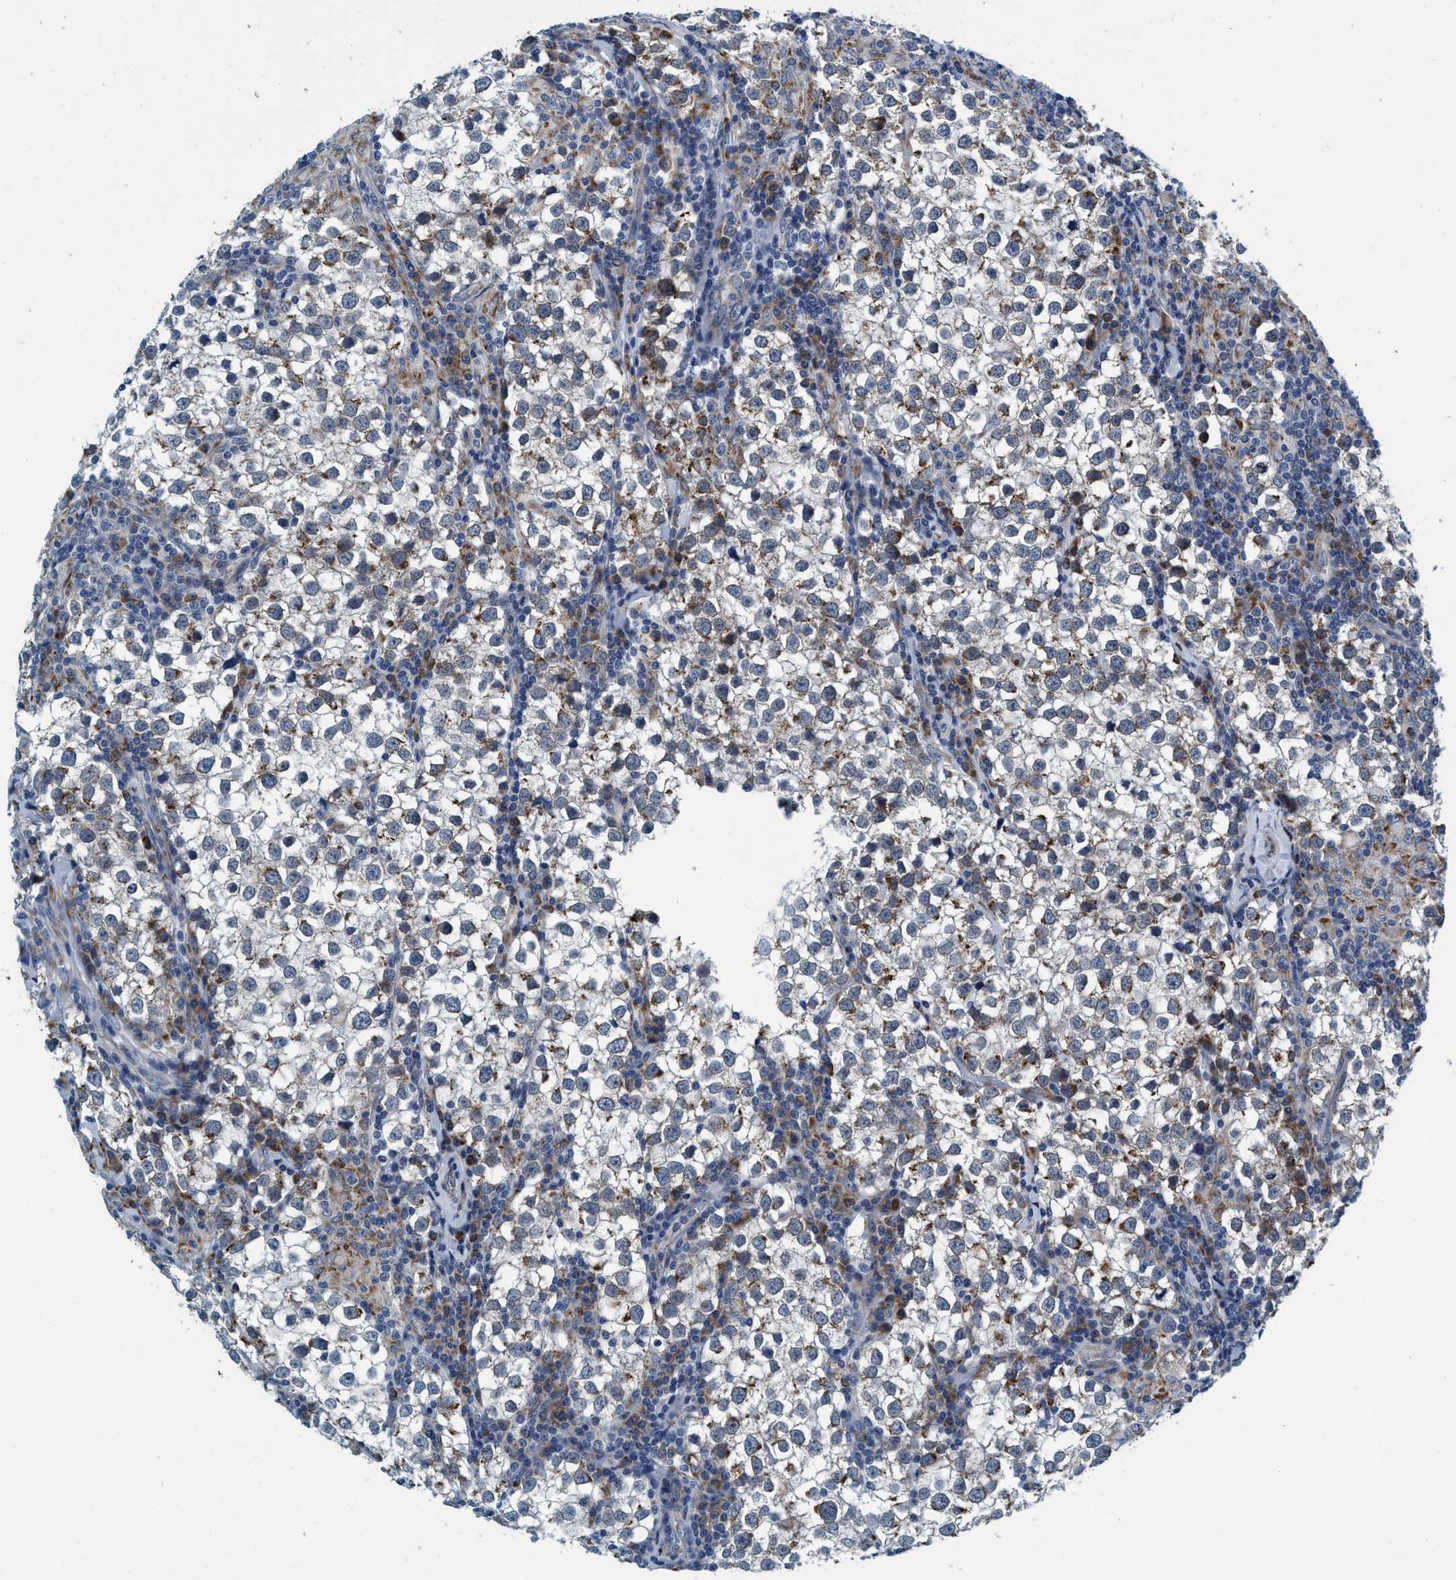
{"staining": {"intensity": "weak", "quantity": "<25%", "location": "cytoplasmic/membranous"}, "tissue": "testis cancer", "cell_type": "Tumor cells", "image_type": "cancer", "snomed": [{"axis": "morphology", "description": "Seminoma, NOS"}, {"axis": "morphology", "description": "Carcinoma, Embryonal, NOS"}, {"axis": "topography", "description": "Testis"}], "caption": "High power microscopy micrograph of an immunohistochemistry histopathology image of seminoma (testis), revealing no significant positivity in tumor cells. Nuclei are stained in blue.", "gene": "ARMC9", "patient": {"sex": "male", "age": 36}}